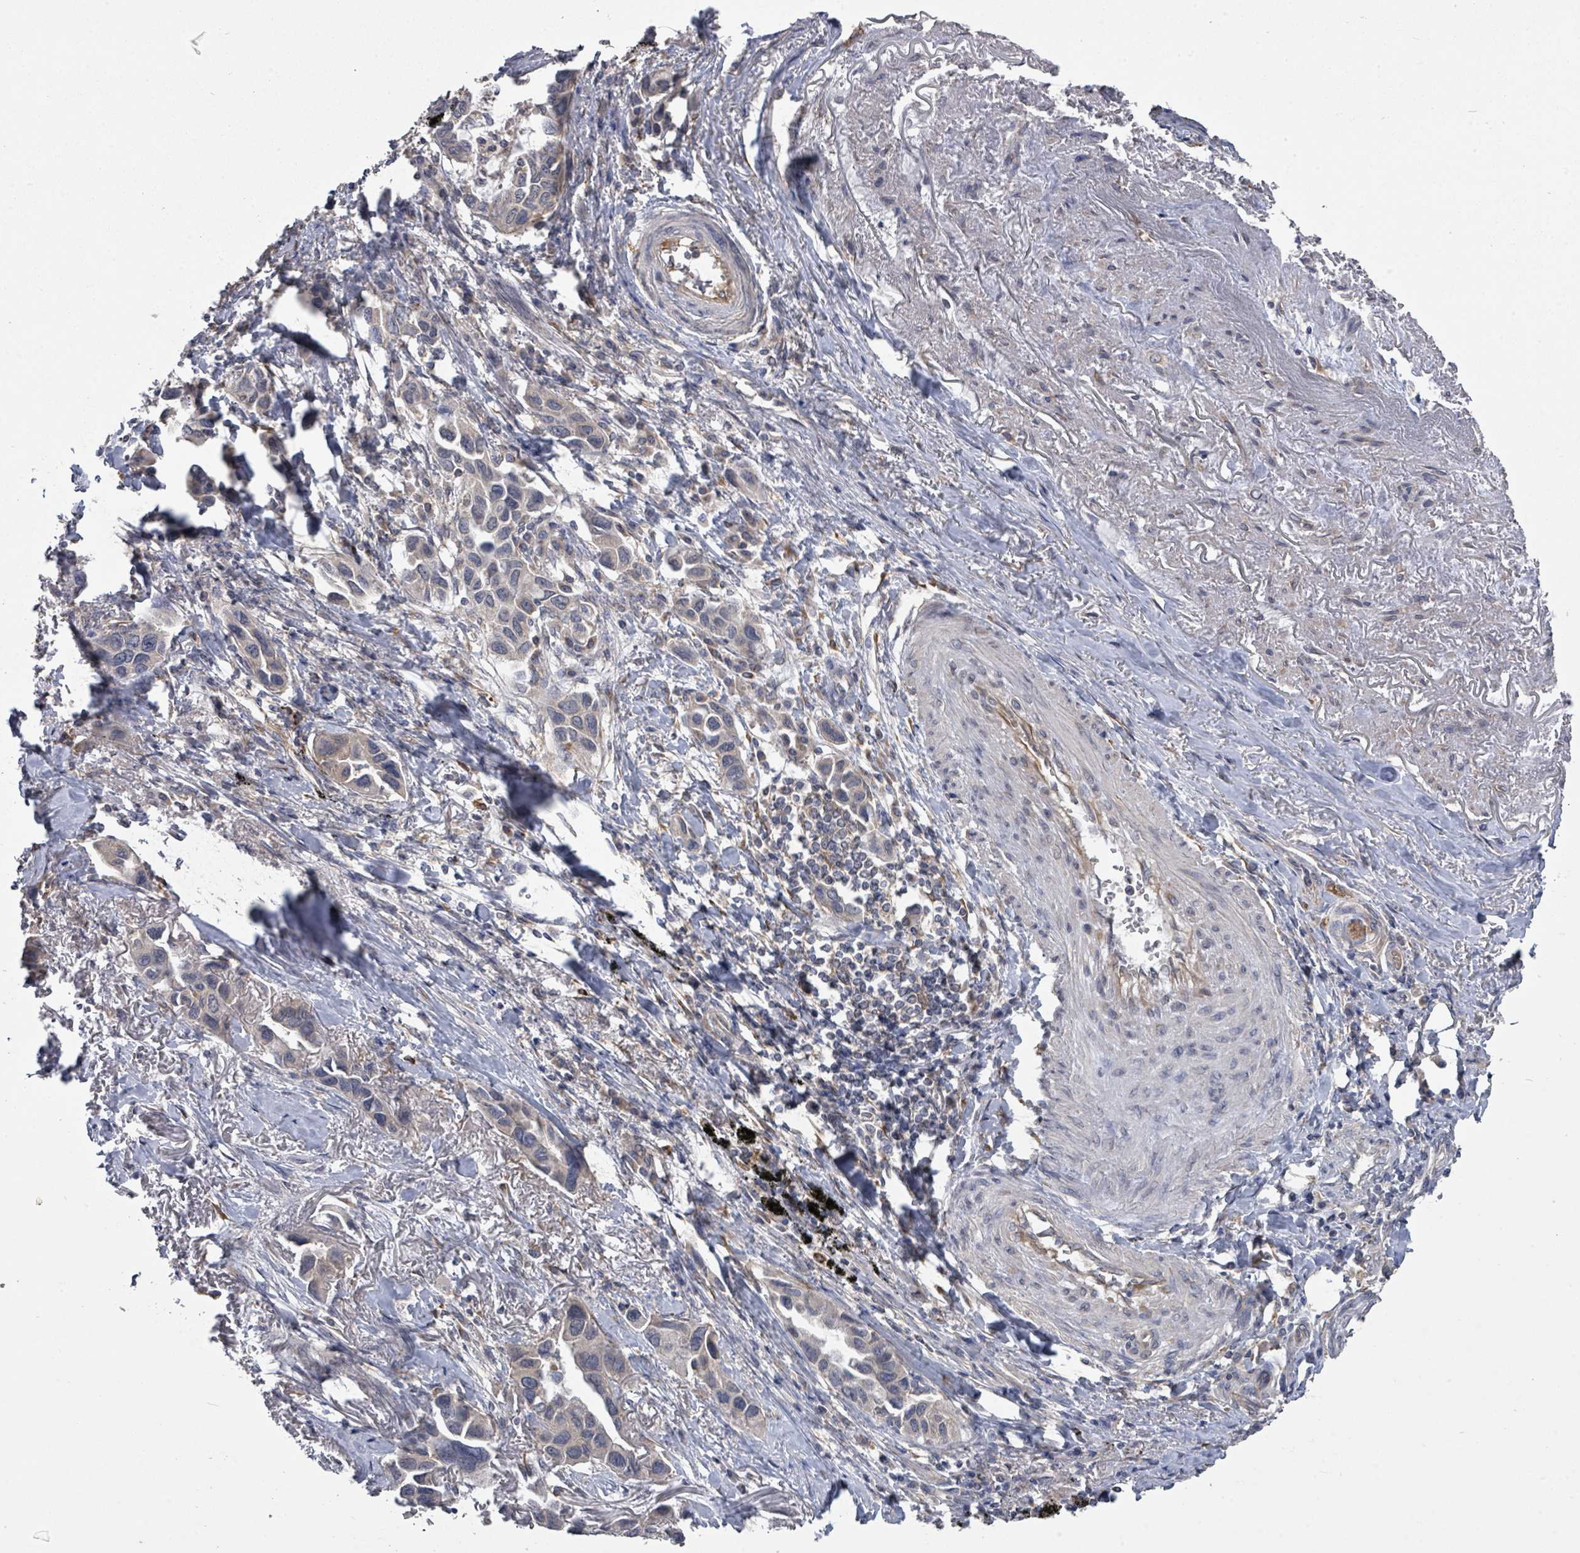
{"staining": {"intensity": "weak", "quantity": "<25%", "location": "cytoplasmic/membranous"}, "tissue": "lung cancer", "cell_type": "Tumor cells", "image_type": "cancer", "snomed": [{"axis": "morphology", "description": "Adenocarcinoma, NOS"}, {"axis": "topography", "description": "Lung"}], "caption": "A high-resolution micrograph shows immunohistochemistry (IHC) staining of lung adenocarcinoma, which reveals no significant positivity in tumor cells.", "gene": "SLC9A7", "patient": {"sex": "female", "age": 76}}